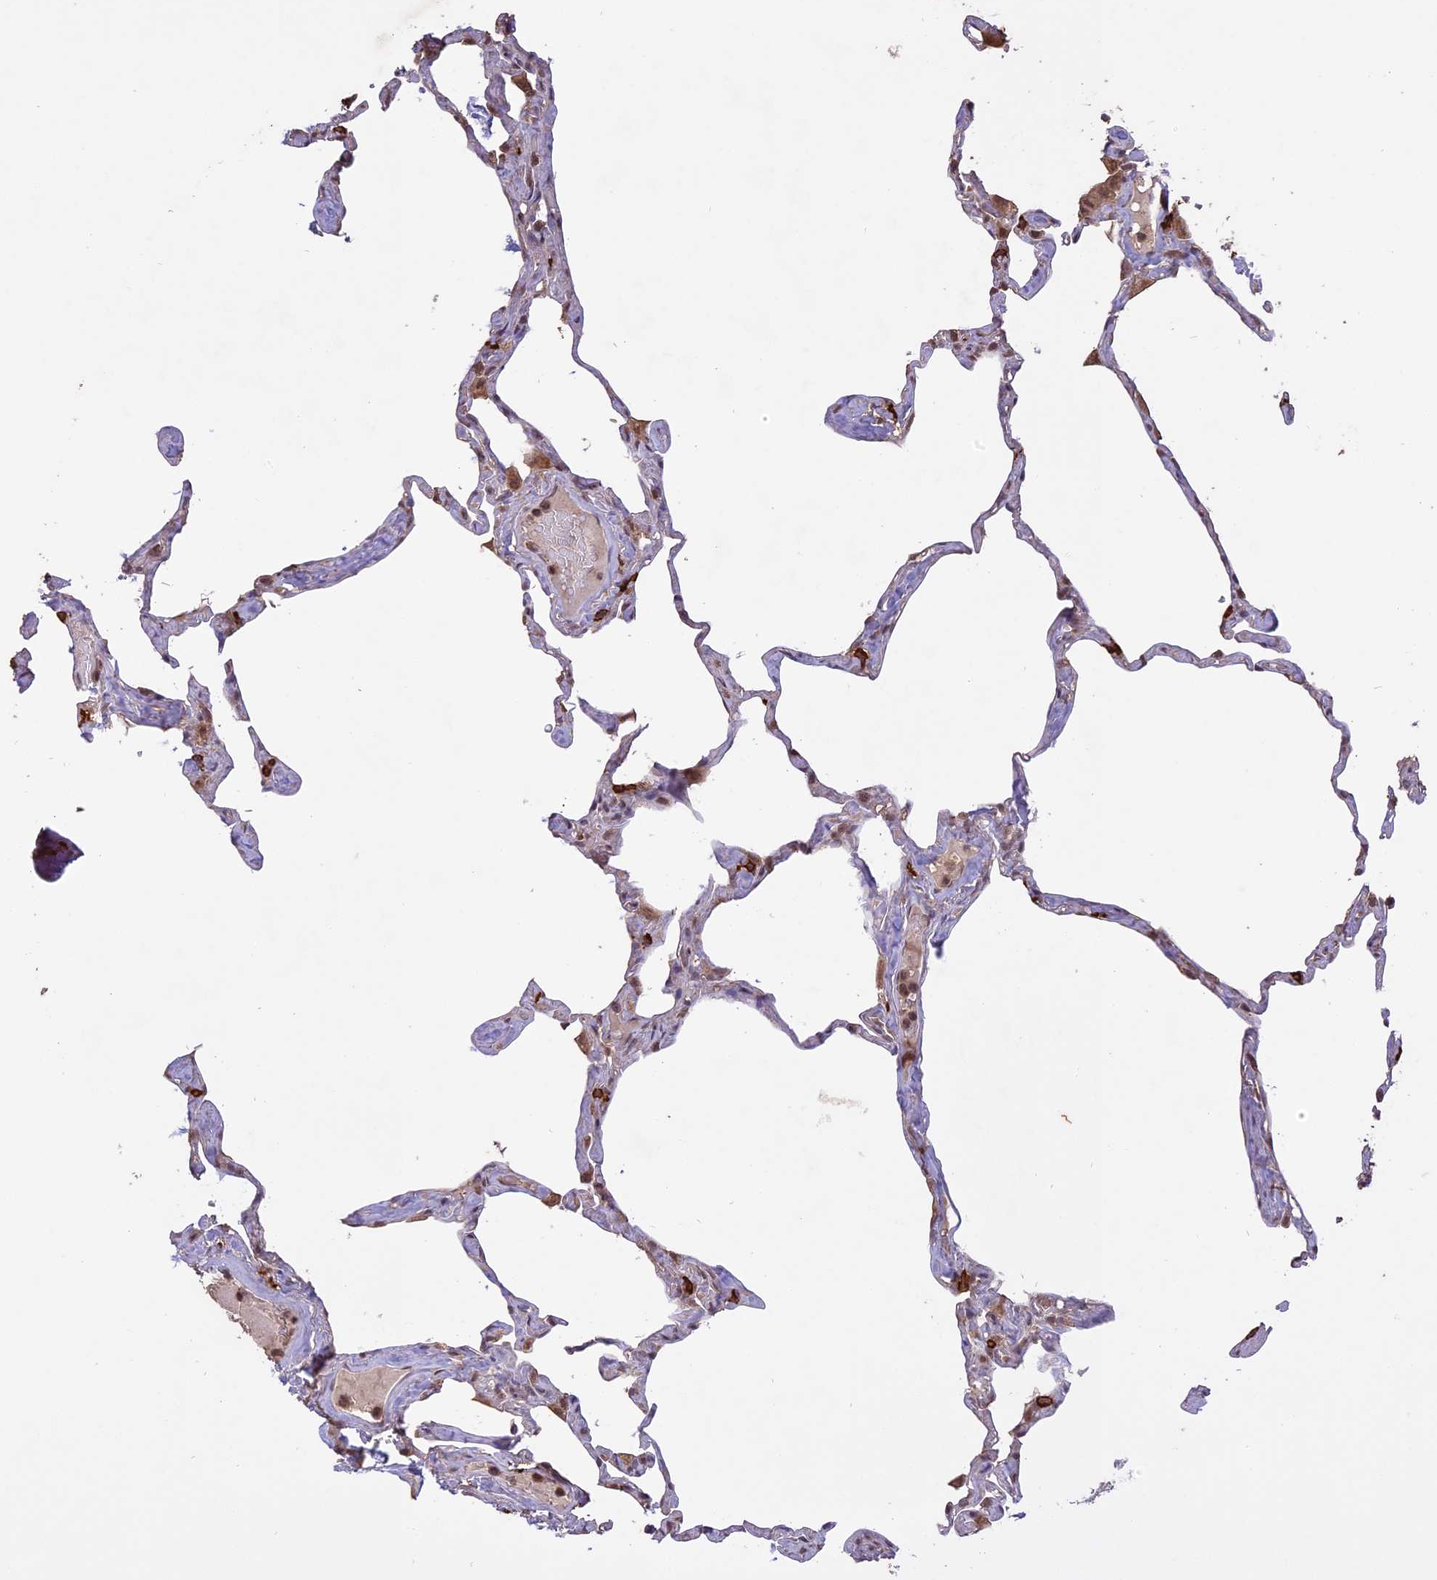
{"staining": {"intensity": "moderate", "quantity": "<25%", "location": "cytoplasmic/membranous"}, "tissue": "lung", "cell_type": "Alveolar cells", "image_type": "normal", "snomed": [{"axis": "morphology", "description": "Normal tissue, NOS"}, {"axis": "topography", "description": "Lung"}], "caption": "Alveolar cells reveal moderate cytoplasmic/membranous staining in approximately <25% of cells in benign lung.", "gene": "TIGD7", "patient": {"sex": "male", "age": 65}}